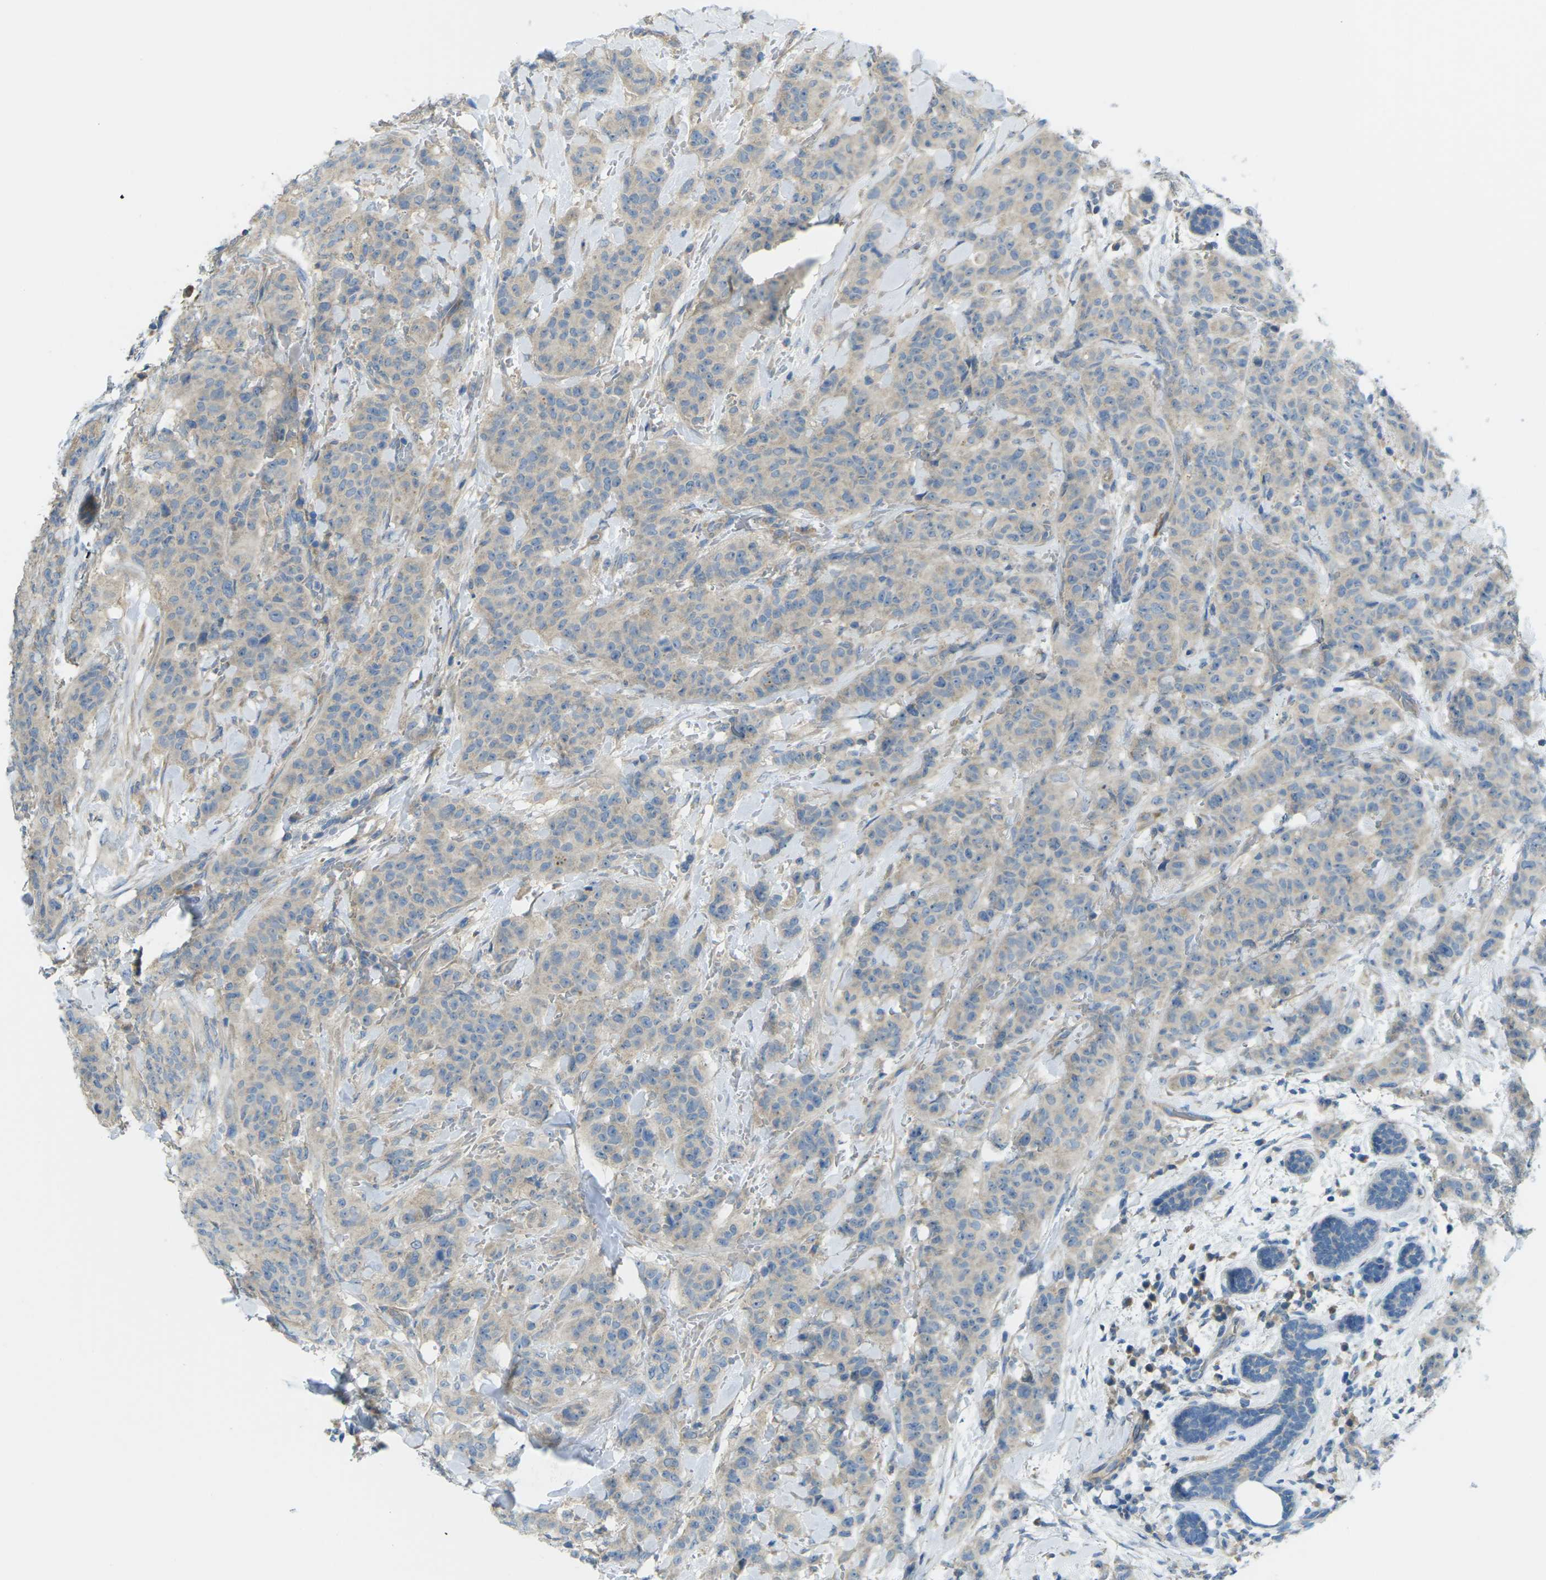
{"staining": {"intensity": "weak", "quantity": "25%-75%", "location": "cytoplasmic/membranous"}, "tissue": "breast cancer", "cell_type": "Tumor cells", "image_type": "cancer", "snomed": [{"axis": "morphology", "description": "Normal tissue, NOS"}, {"axis": "morphology", "description": "Duct carcinoma"}, {"axis": "topography", "description": "Breast"}], "caption": "Breast cancer stained with immunohistochemistry shows weak cytoplasmic/membranous staining in about 25%-75% of tumor cells.", "gene": "MYLK4", "patient": {"sex": "female", "age": 40}}